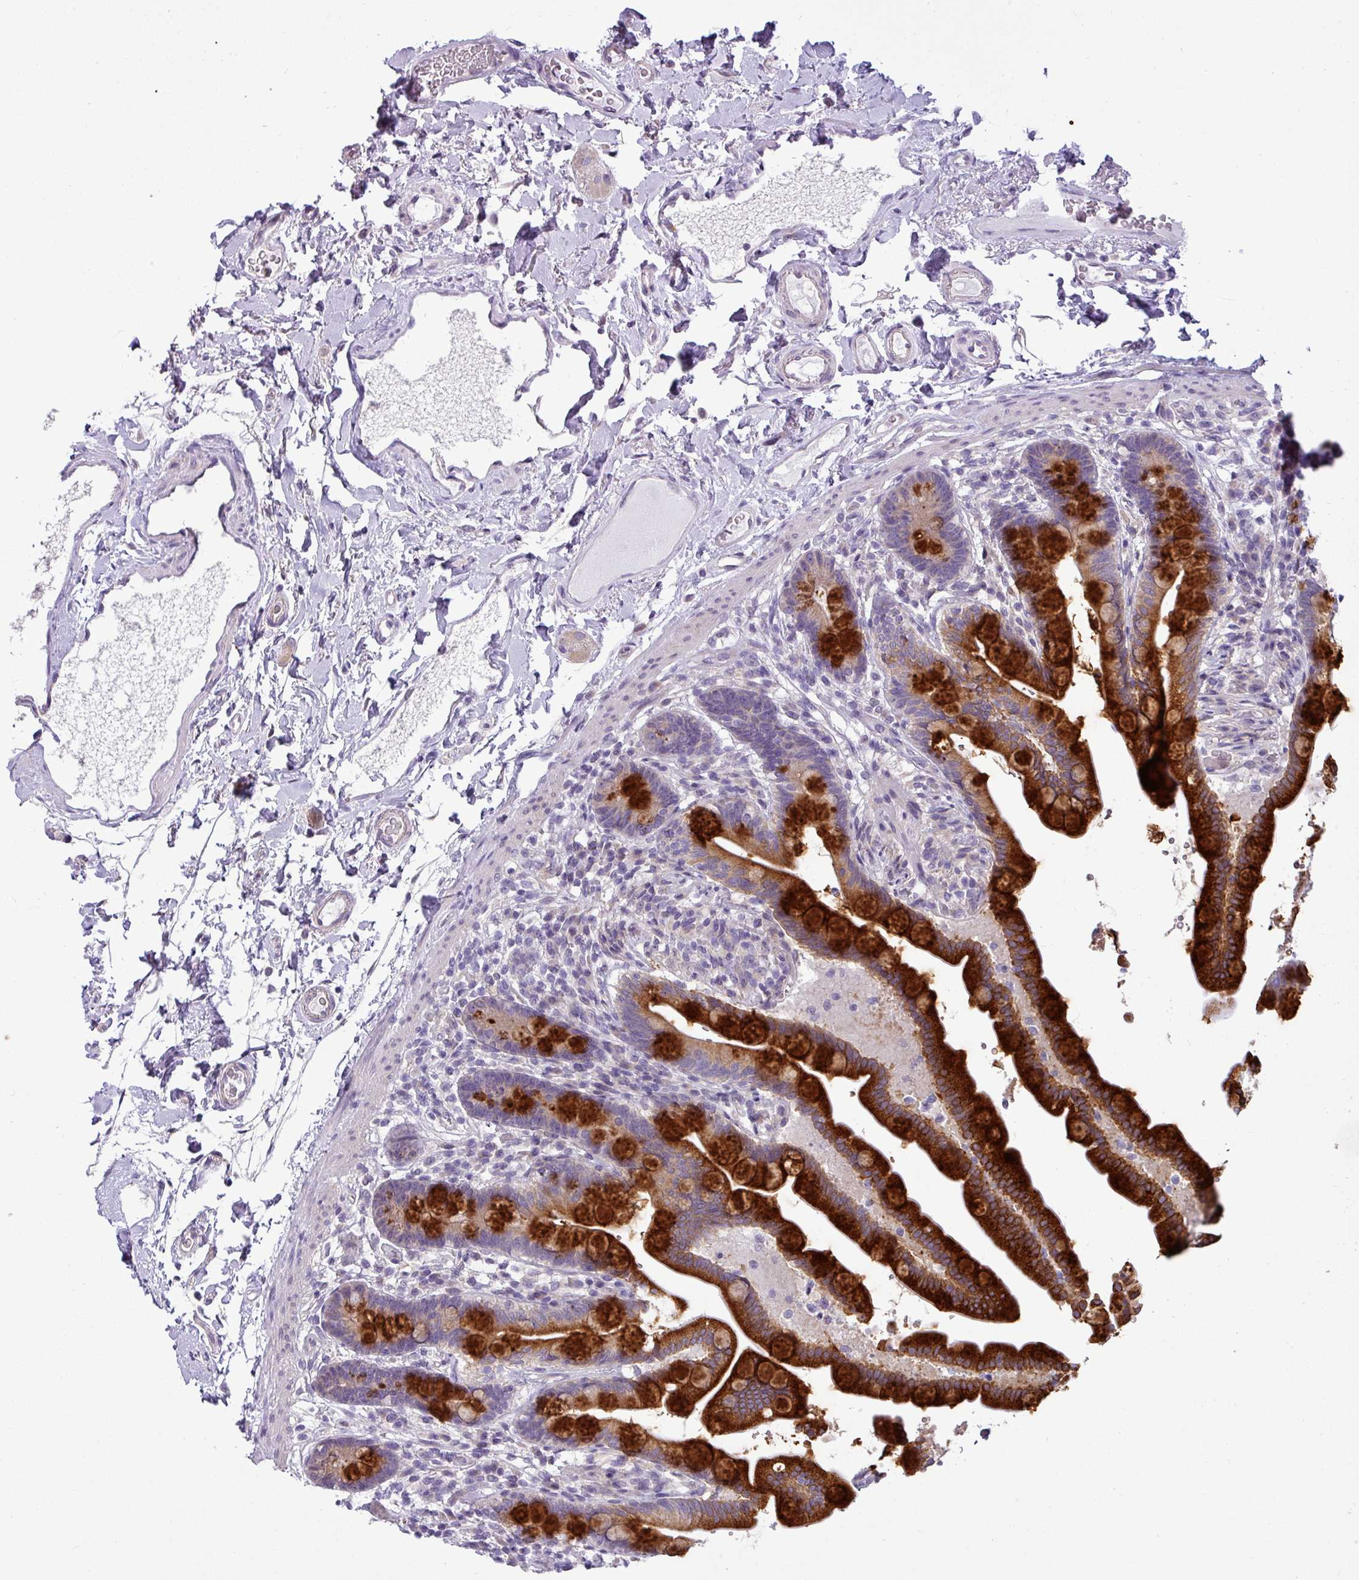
{"staining": {"intensity": "negative", "quantity": "none", "location": "none"}, "tissue": "colon", "cell_type": "Endothelial cells", "image_type": "normal", "snomed": [{"axis": "morphology", "description": "Normal tissue, NOS"}, {"axis": "topography", "description": "Smooth muscle"}, {"axis": "topography", "description": "Colon"}], "caption": "Immunohistochemical staining of benign colon reveals no significant positivity in endothelial cells.", "gene": "TOR1AIP2", "patient": {"sex": "male", "age": 73}}